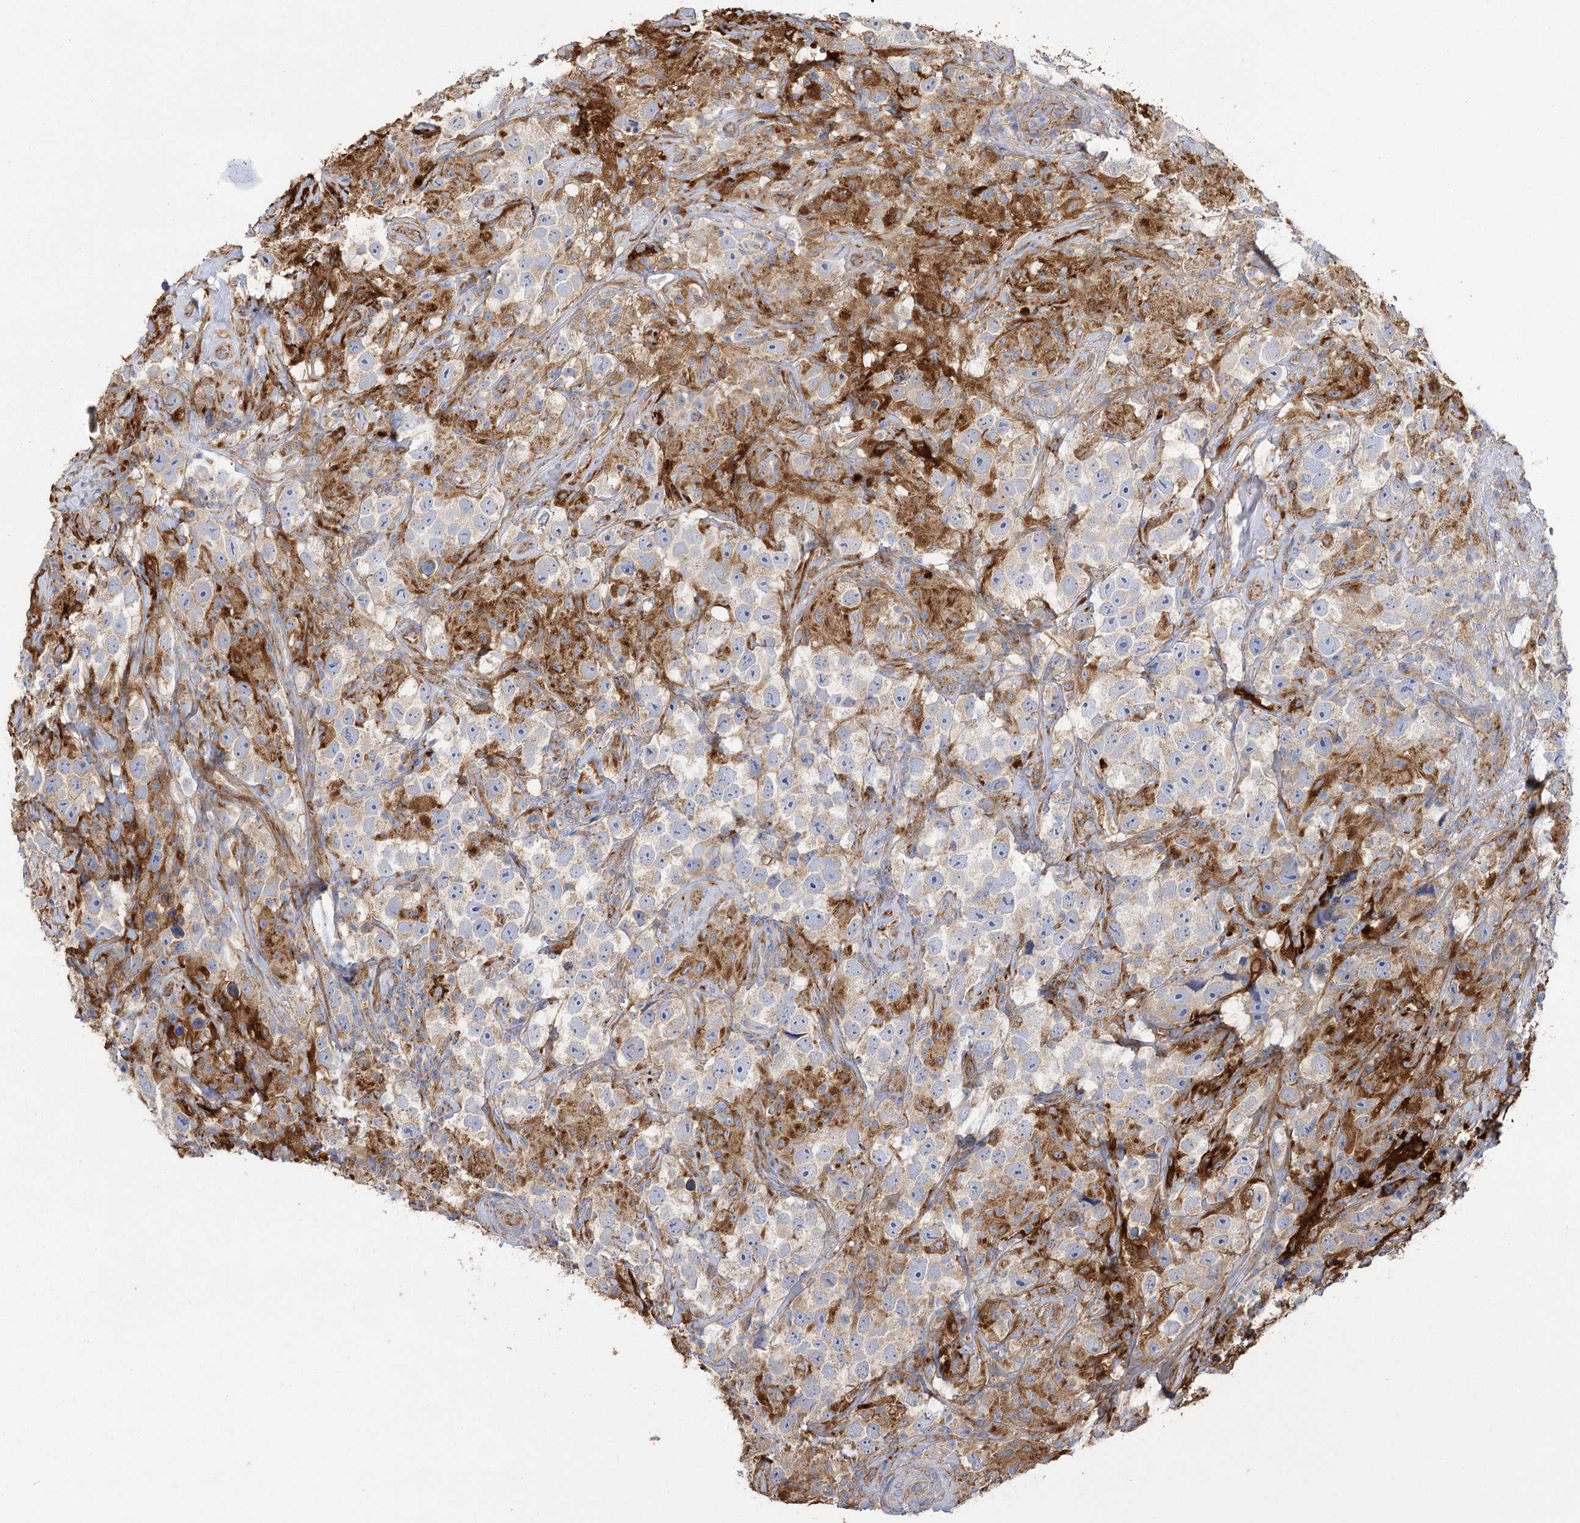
{"staining": {"intensity": "negative", "quantity": "none", "location": "none"}, "tissue": "testis cancer", "cell_type": "Tumor cells", "image_type": "cancer", "snomed": [{"axis": "morphology", "description": "Seminoma, NOS"}, {"axis": "topography", "description": "Testis"}], "caption": "A high-resolution histopathology image shows IHC staining of seminoma (testis), which displays no significant positivity in tumor cells. The staining was performed using DAB to visualize the protein expression in brown, while the nuclei were stained in blue with hematoxylin (Magnification: 20x).", "gene": "RMDN2", "patient": {"sex": "male", "age": 49}}